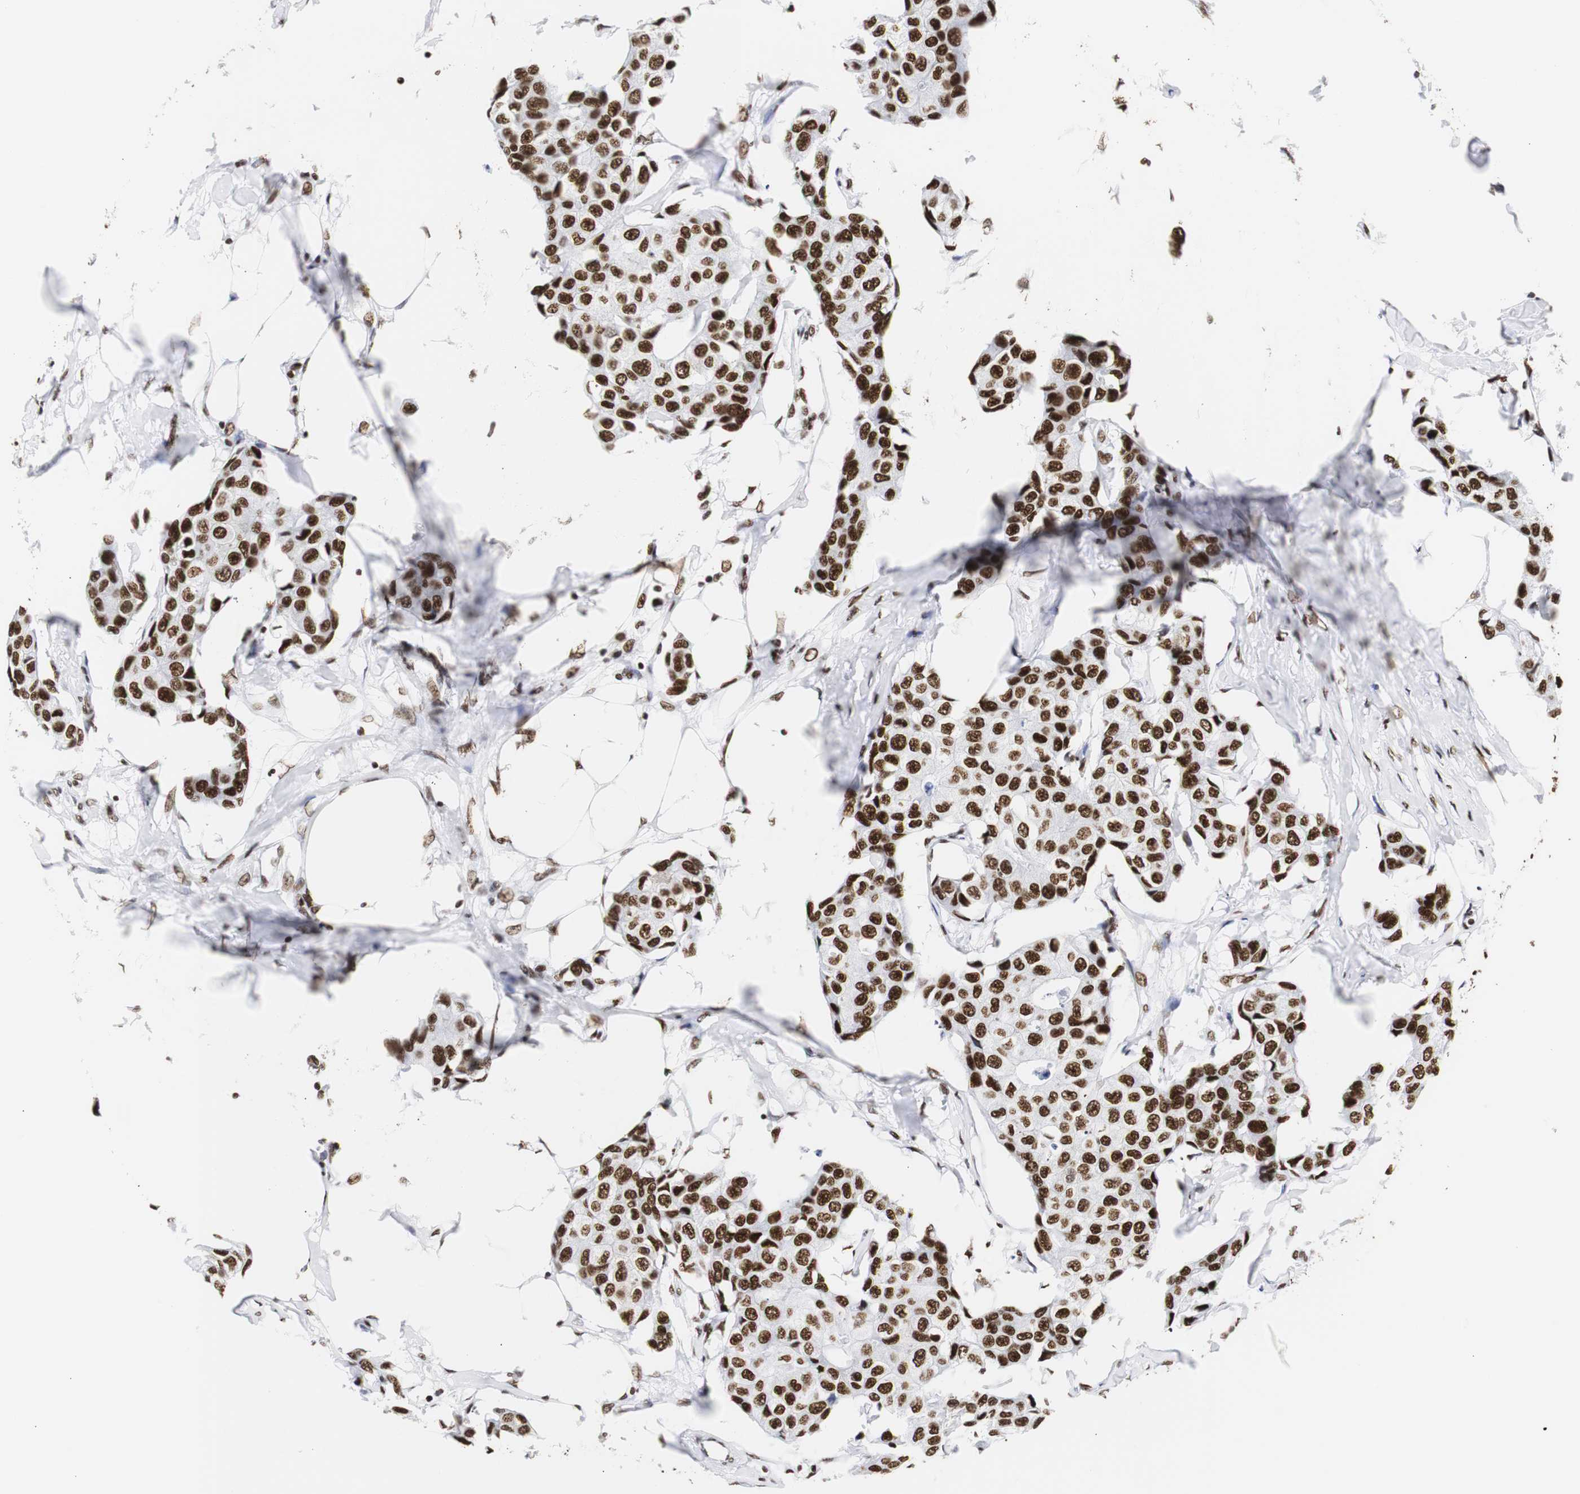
{"staining": {"intensity": "strong", "quantity": ">75%", "location": "nuclear"}, "tissue": "breast cancer", "cell_type": "Tumor cells", "image_type": "cancer", "snomed": [{"axis": "morphology", "description": "Duct carcinoma"}, {"axis": "topography", "description": "Breast"}], "caption": "IHC of breast intraductal carcinoma reveals high levels of strong nuclear positivity in about >75% of tumor cells. The protein is stained brown, and the nuclei are stained in blue (DAB IHC with brightfield microscopy, high magnification).", "gene": "HNRNPH2", "patient": {"sex": "female", "age": 80}}